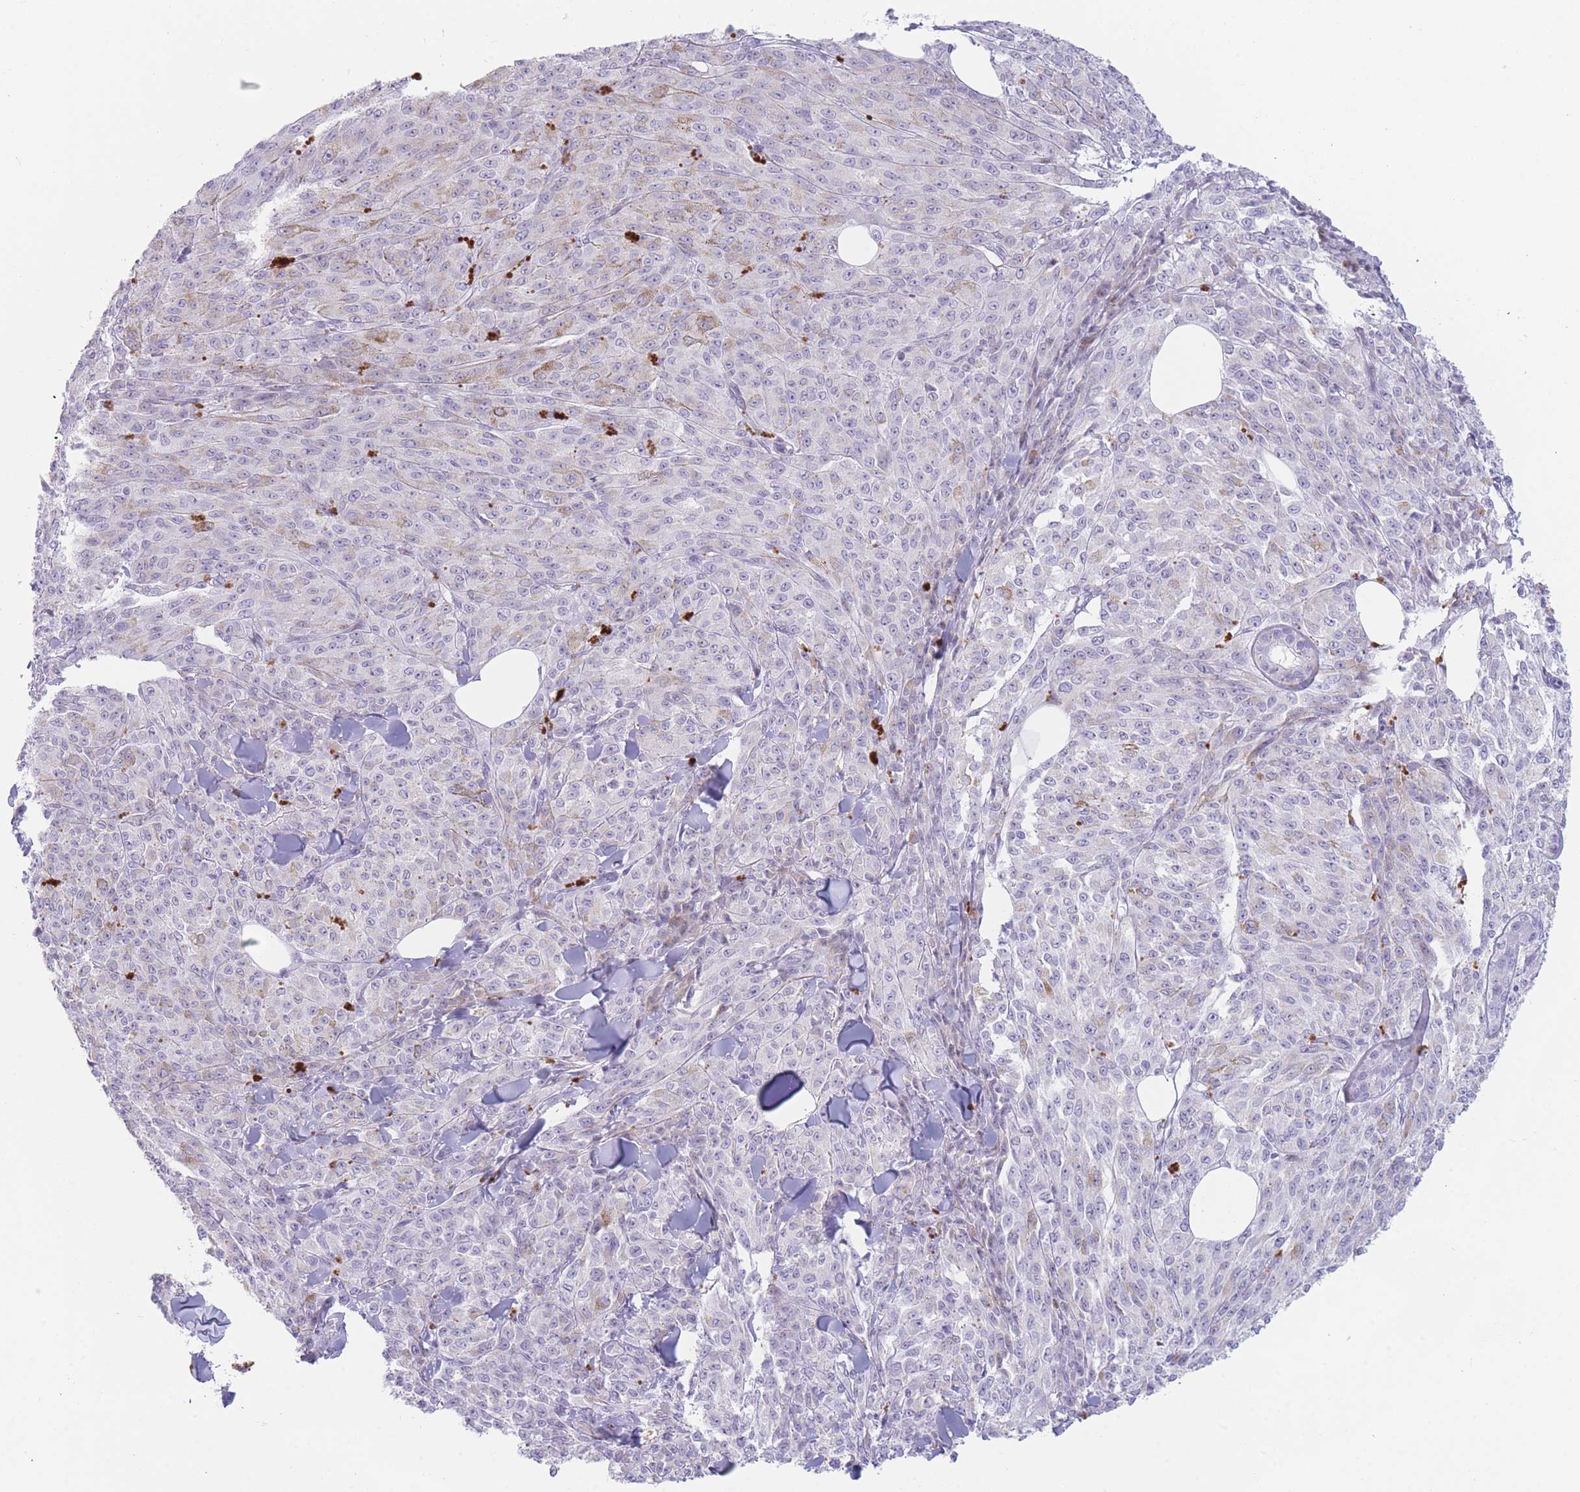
{"staining": {"intensity": "negative", "quantity": "none", "location": "none"}, "tissue": "melanoma", "cell_type": "Tumor cells", "image_type": "cancer", "snomed": [{"axis": "morphology", "description": "Malignant melanoma, NOS"}, {"axis": "topography", "description": "Skin"}], "caption": "Immunohistochemistry micrograph of neoplastic tissue: melanoma stained with DAB shows no significant protein positivity in tumor cells.", "gene": "IFNA6", "patient": {"sex": "female", "age": 52}}